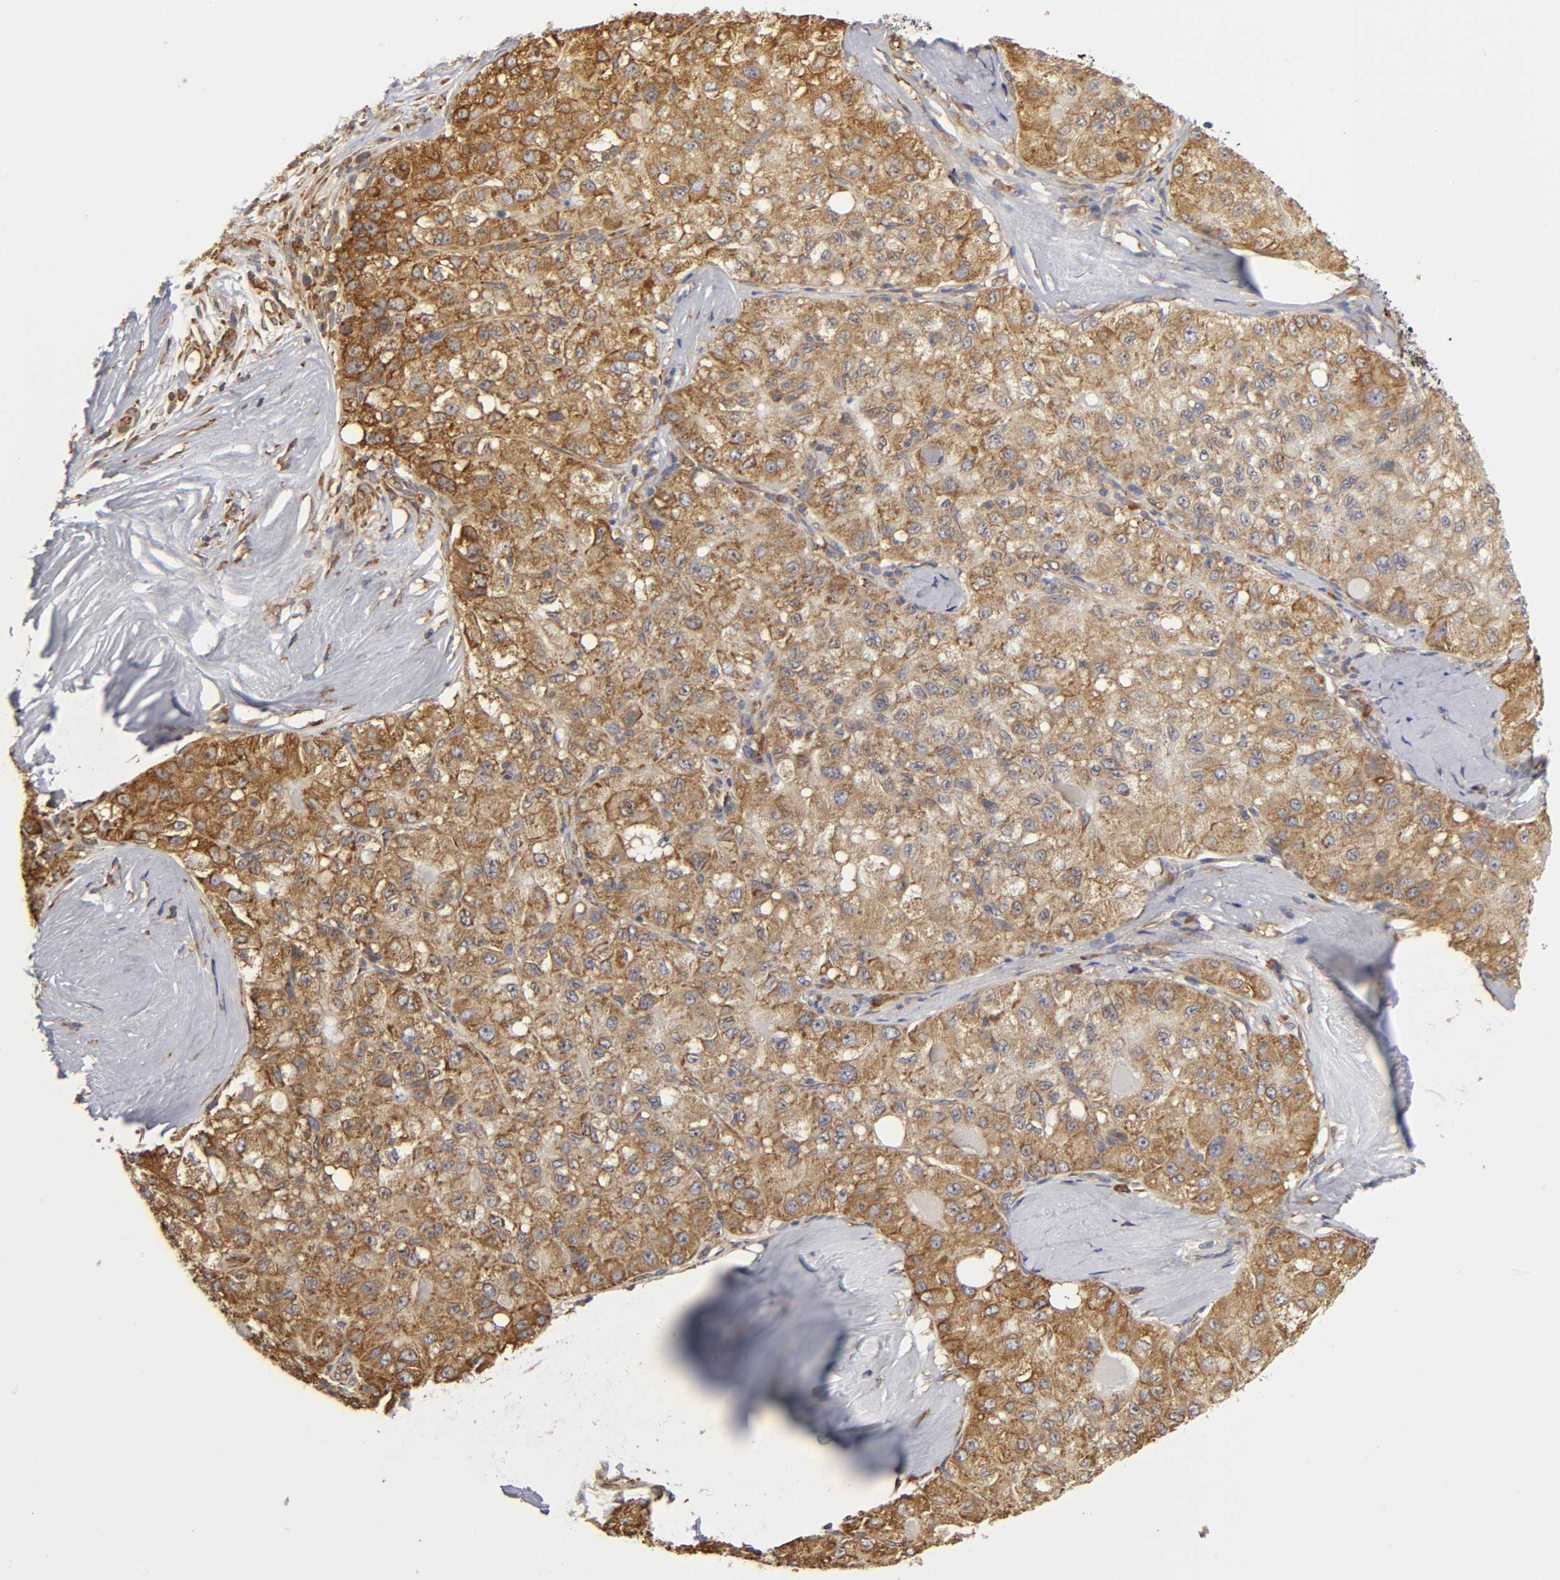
{"staining": {"intensity": "moderate", "quantity": ">75%", "location": "cytoplasmic/membranous"}, "tissue": "liver cancer", "cell_type": "Tumor cells", "image_type": "cancer", "snomed": [{"axis": "morphology", "description": "Carcinoma, Hepatocellular, NOS"}, {"axis": "topography", "description": "Liver"}], "caption": "DAB immunohistochemical staining of human liver hepatocellular carcinoma exhibits moderate cytoplasmic/membranous protein staining in about >75% of tumor cells.", "gene": "RPL14", "patient": {"sex": "male", "age": 80}}